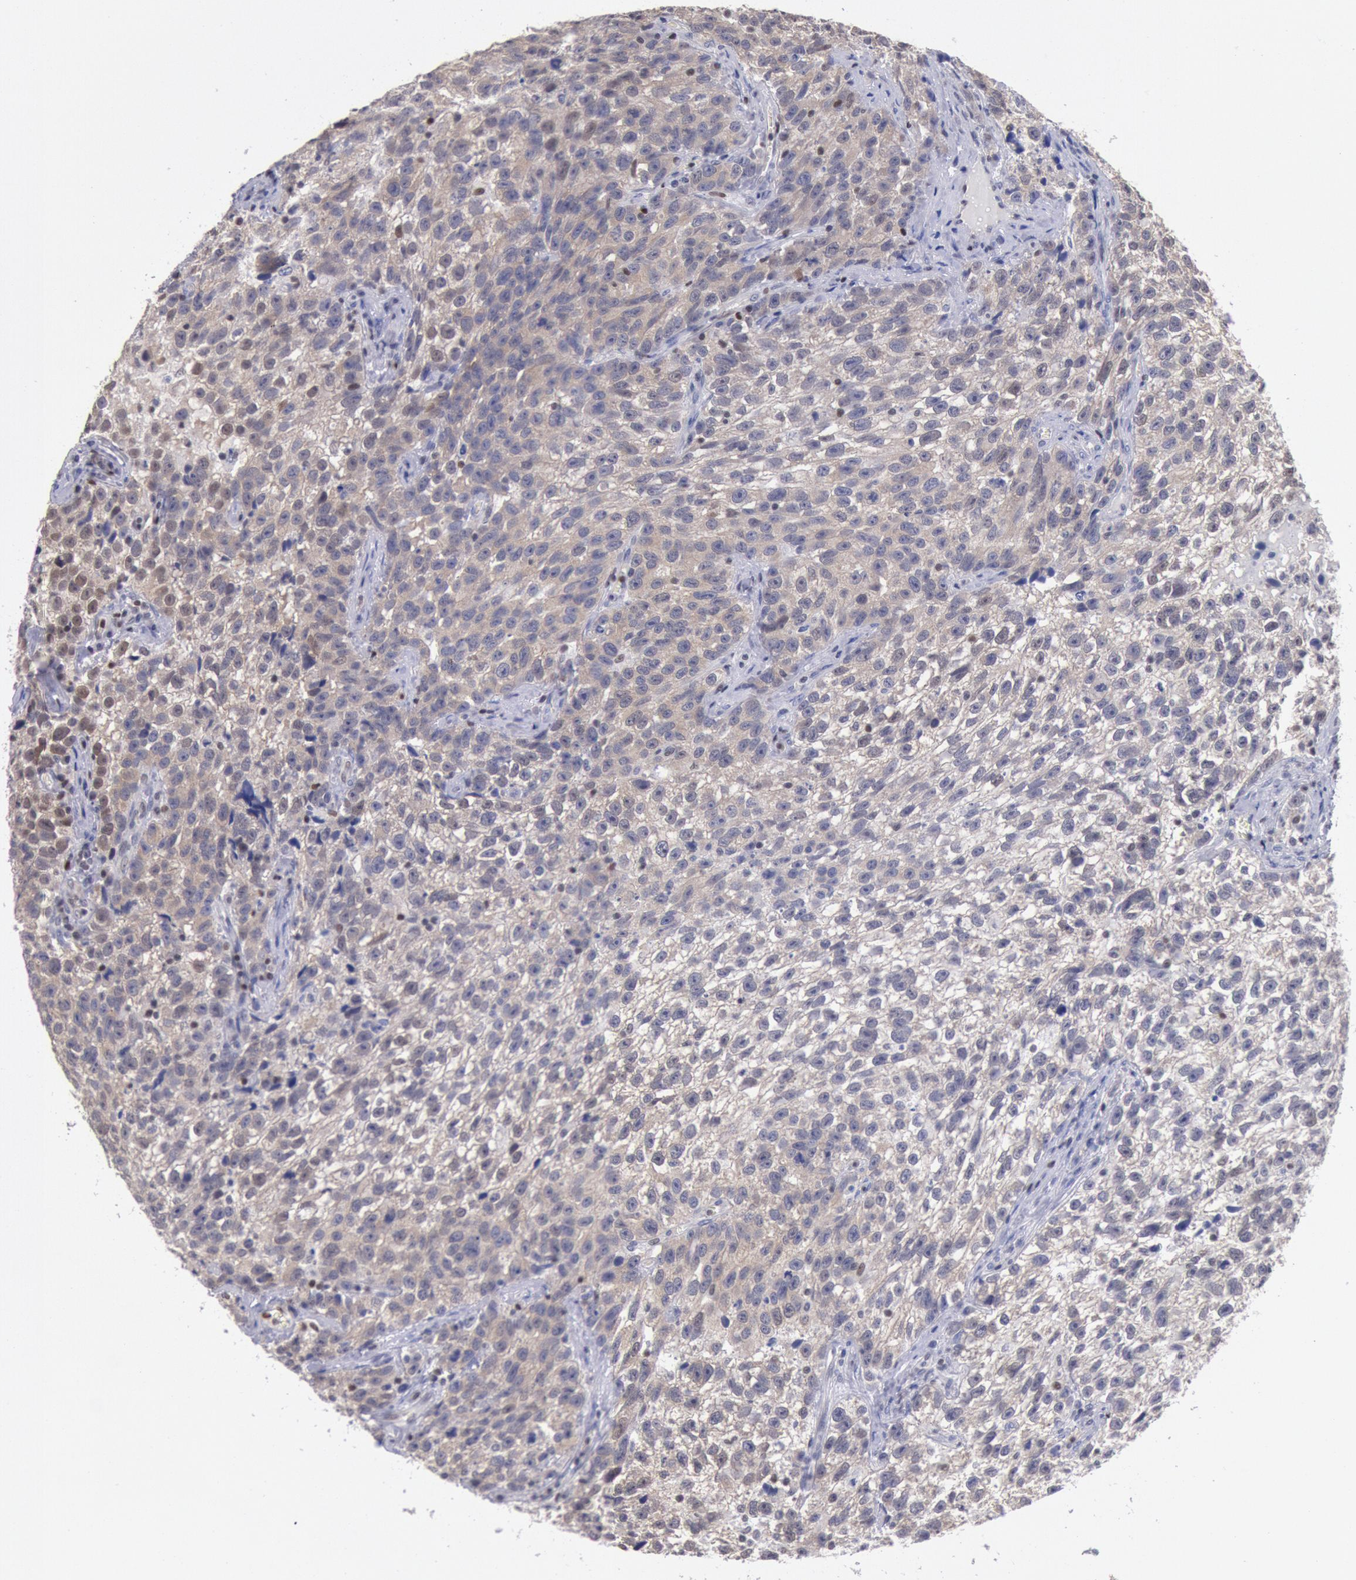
{"staining": {"intensity": "negative", "quantity": "none", "location": "none"}, "tissue": "testis cancer", "cell_type": "Tumor cells", "image_type": "cancer", "snomed": [{"axis": "morphology", "description": "Seminoma, NOS"}, {"axis": "topography", "description": "Testis"}], "caption": "Tumor cells show no significant protein staining in seminoma (testis).", "gene": "RPS6KA5", "patient": {"sex": "male", "age": 38}}